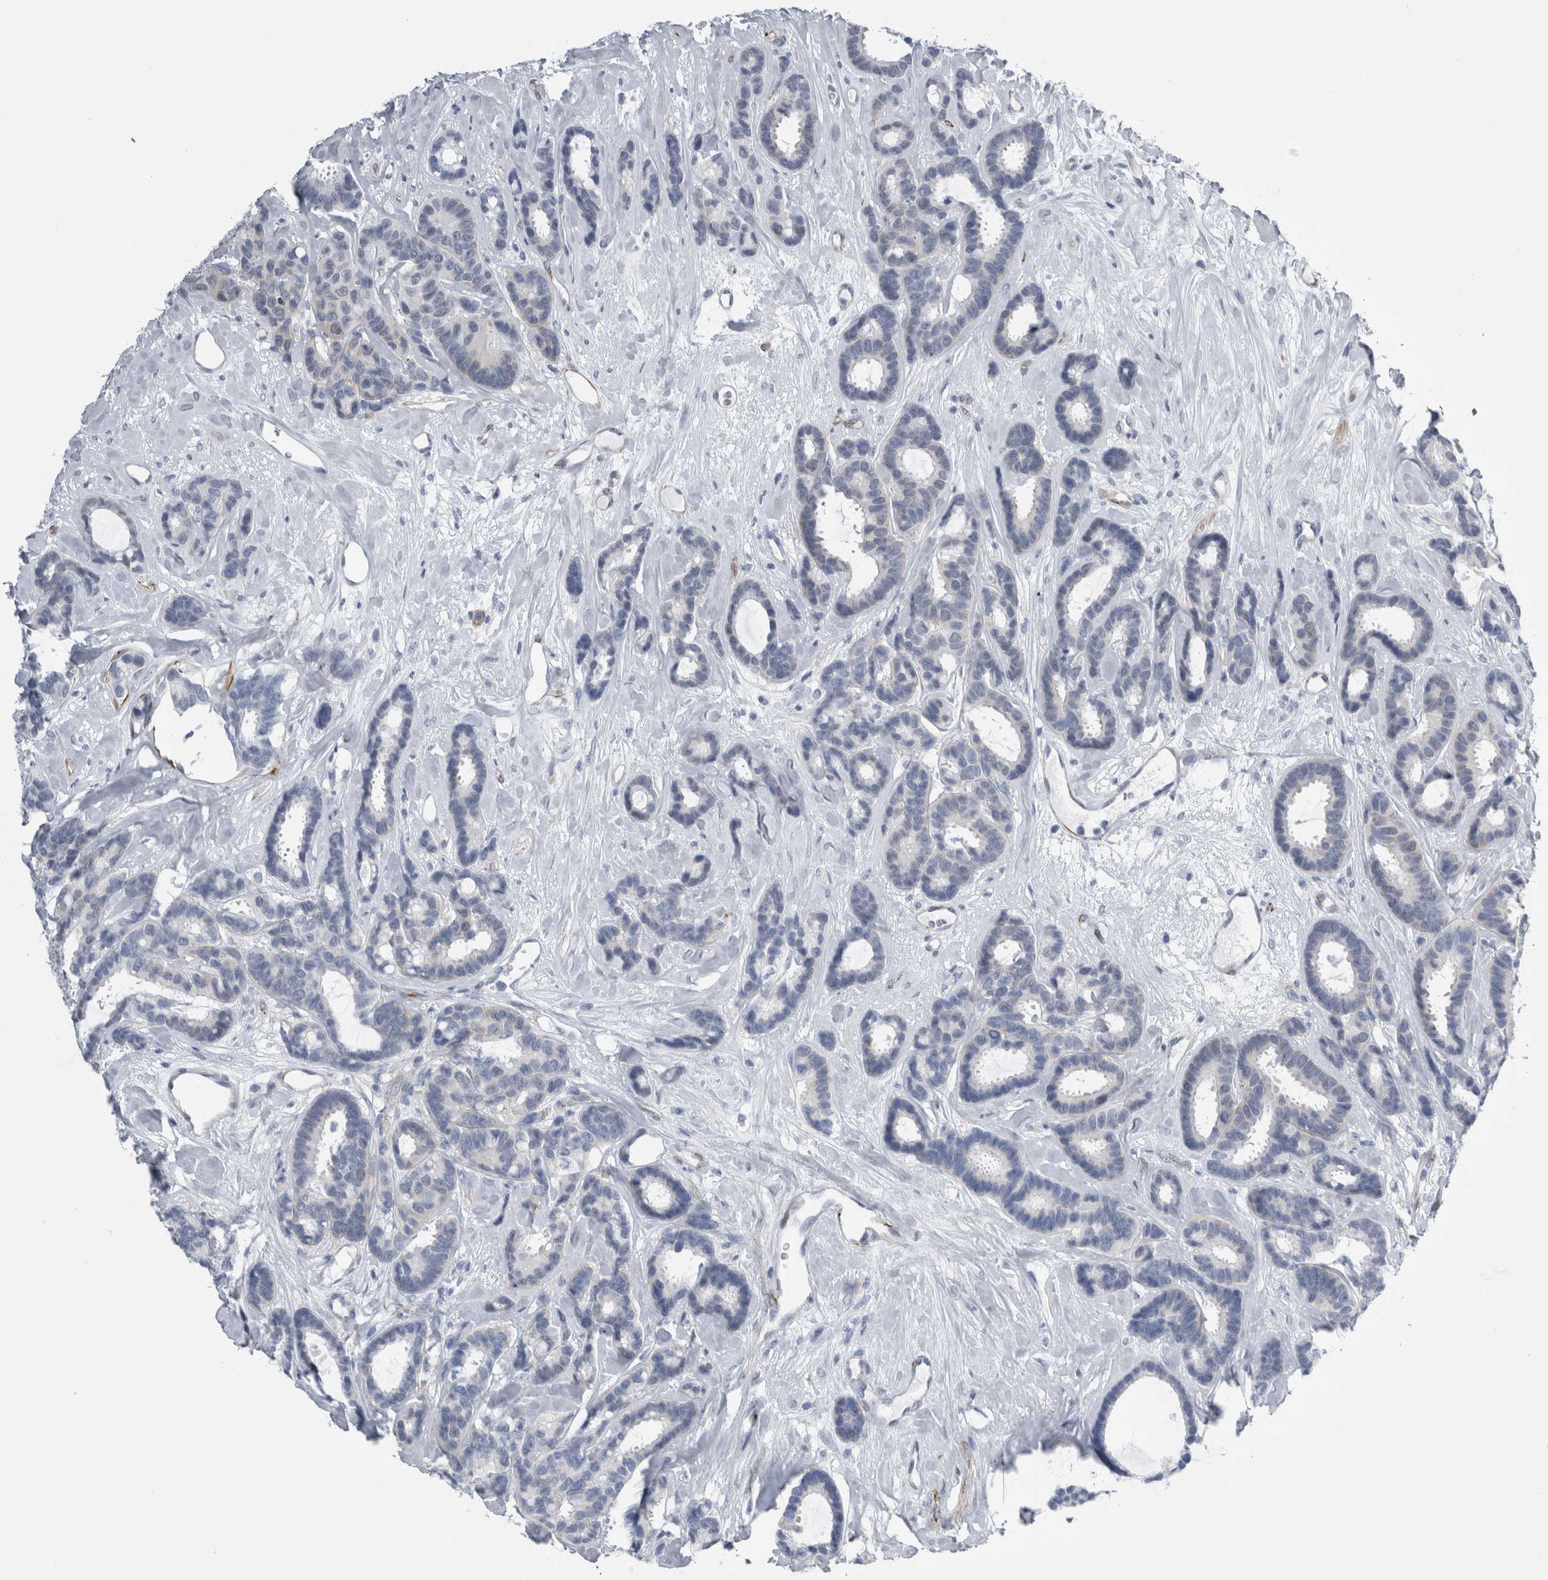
{"staining": {"intensity": "negative", "quantity": "none", "location": "none"}, "tissue": "breast cancer", "cell_type": "Tumor cells", "image_type": "cancer", "snomed": [{"axis": "morphology", "description": "Duct carcinoma"}, {"axis": "topography", "description": "Breast"}], "caption": "A photomicrograph of human breast infiltrating ductal carcinoma is negative for staining in tumor cells.", "gene": "VWDE", "patient": {"sex": "female", "age": 87}}